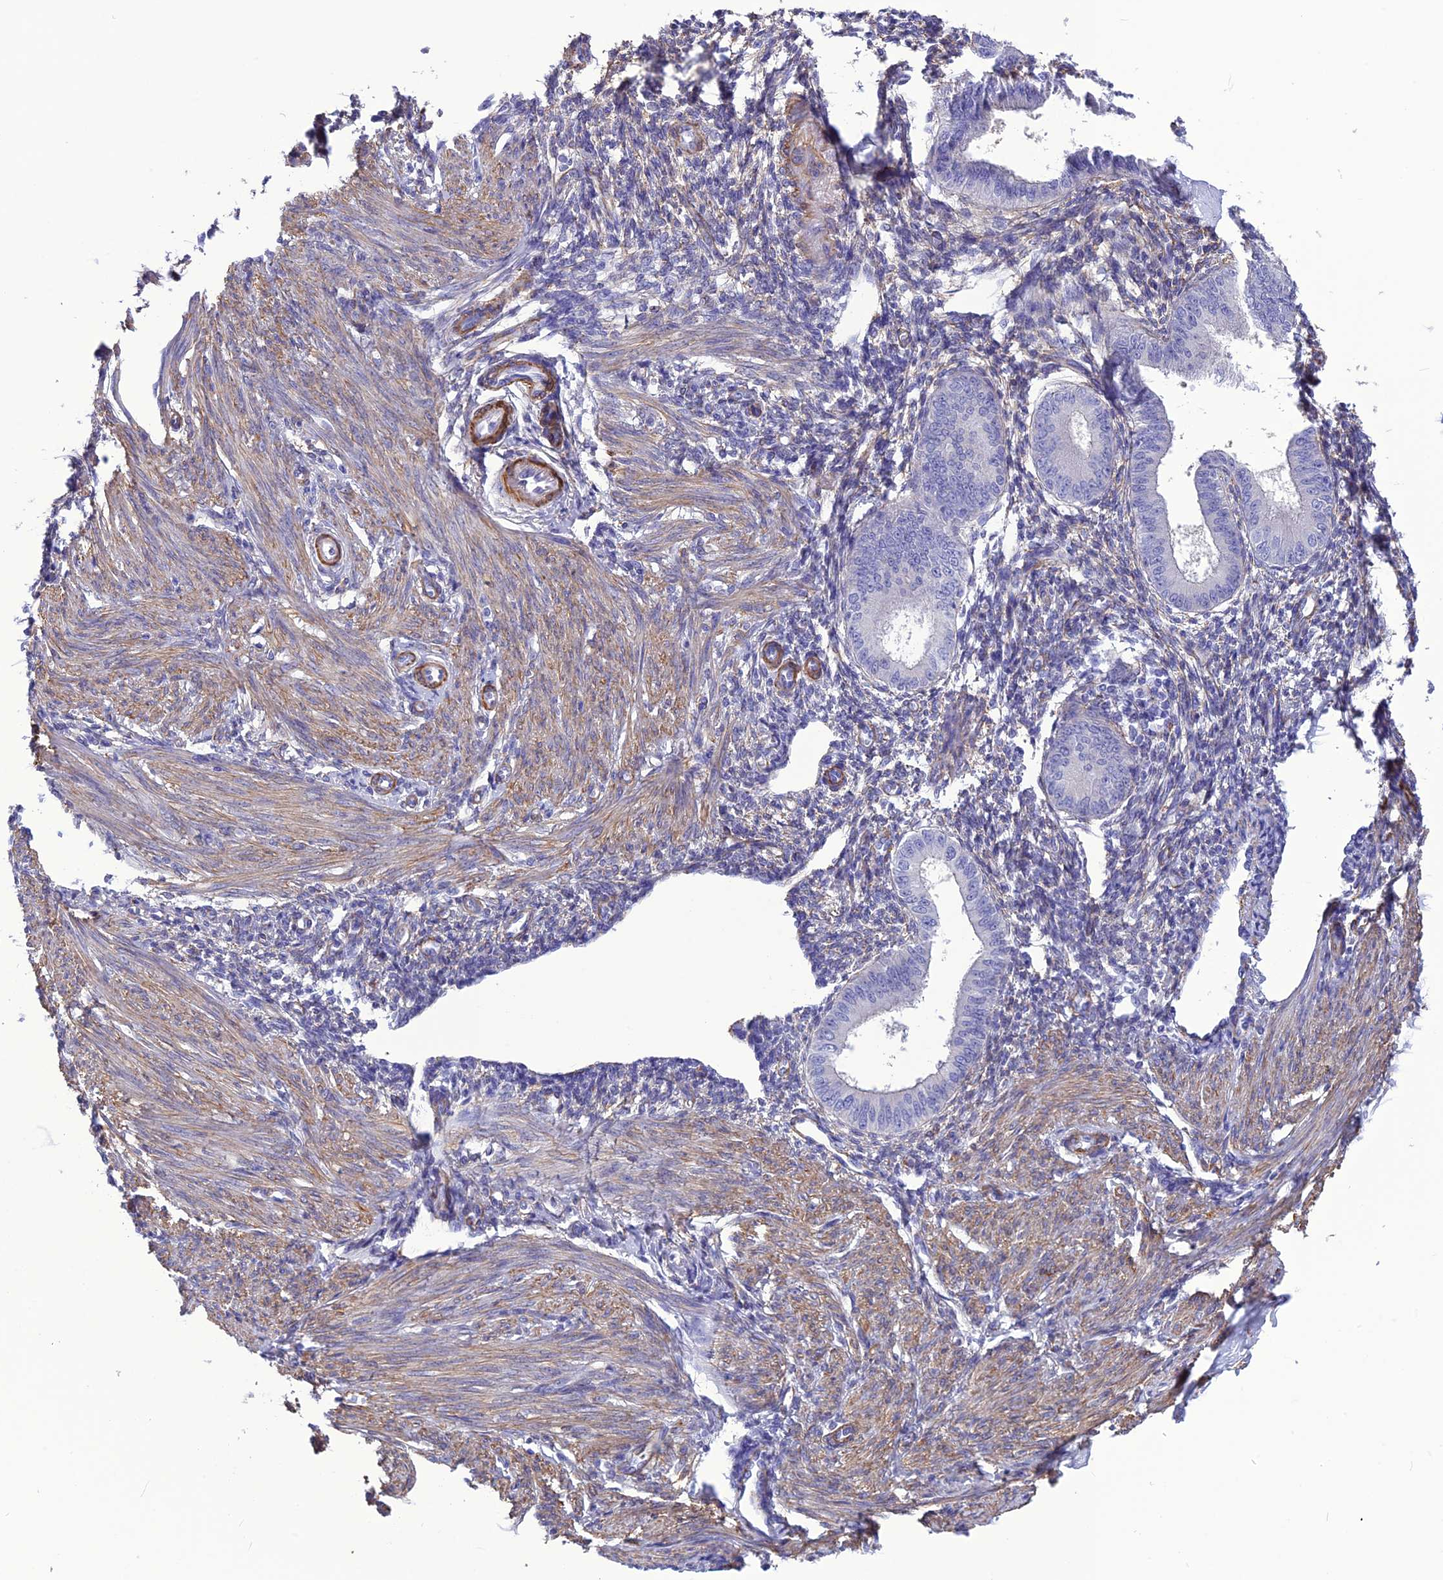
{"staining": {"intensity": "negative", "quantity": "none", "location": "none"}, "tissue": "endometrium", "cell_type": "Cells in endometrial stroma", "image_type": "normal", "snomed": [{"axis": "morphology", "description": "Normal tissue, NOS"}, {"axis": "topography", "description": "Uterus"}, {"axis": "topography", "description": "Endometrium"}], "caption": "Cells in endometrial stroma show no significant staining in benign endometrium. Nuclei are stained in blue.", "gene": "NKD1", "patient": {"sex": "female", "age": 48}}